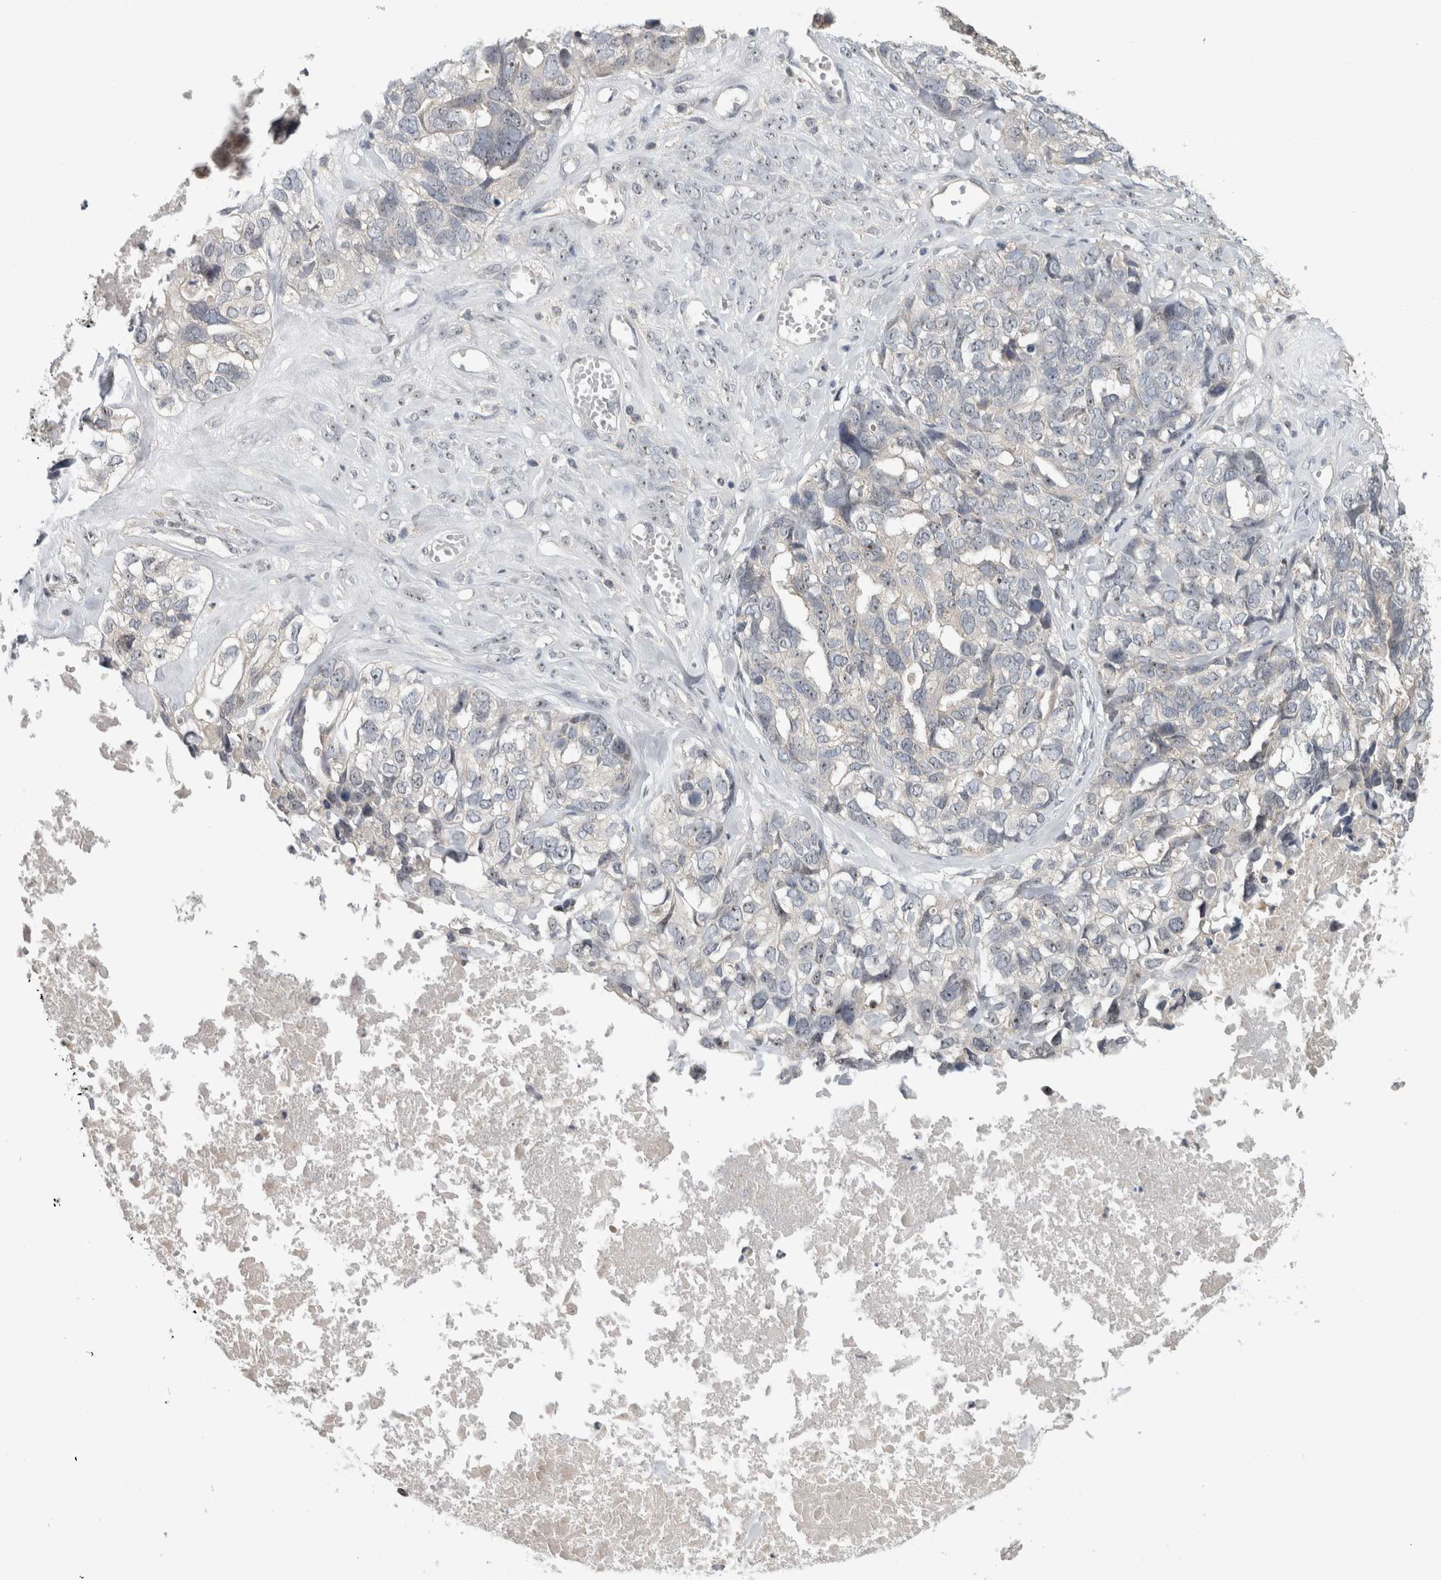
{"staining": {"intensity": "negative", "quantity": "none", "location": "none"}, "tissue": "ovarian cancer", "cell_type": "Tumor cells", "image_type": "cancer", "snomed": [{"axis": "morphology", "description": "Cystadenocarcinoma, serous, NOS"}, {"axis": "topography", "description": "Ovary"}], "caption": "An immunohistochemistry (IHC) histopathology image of ovarian cancer is shown. There is no staining in tumor cells of ovarian cancer.", "gene": "RBM28", "patient": {"sex": "female", "age": 79}}